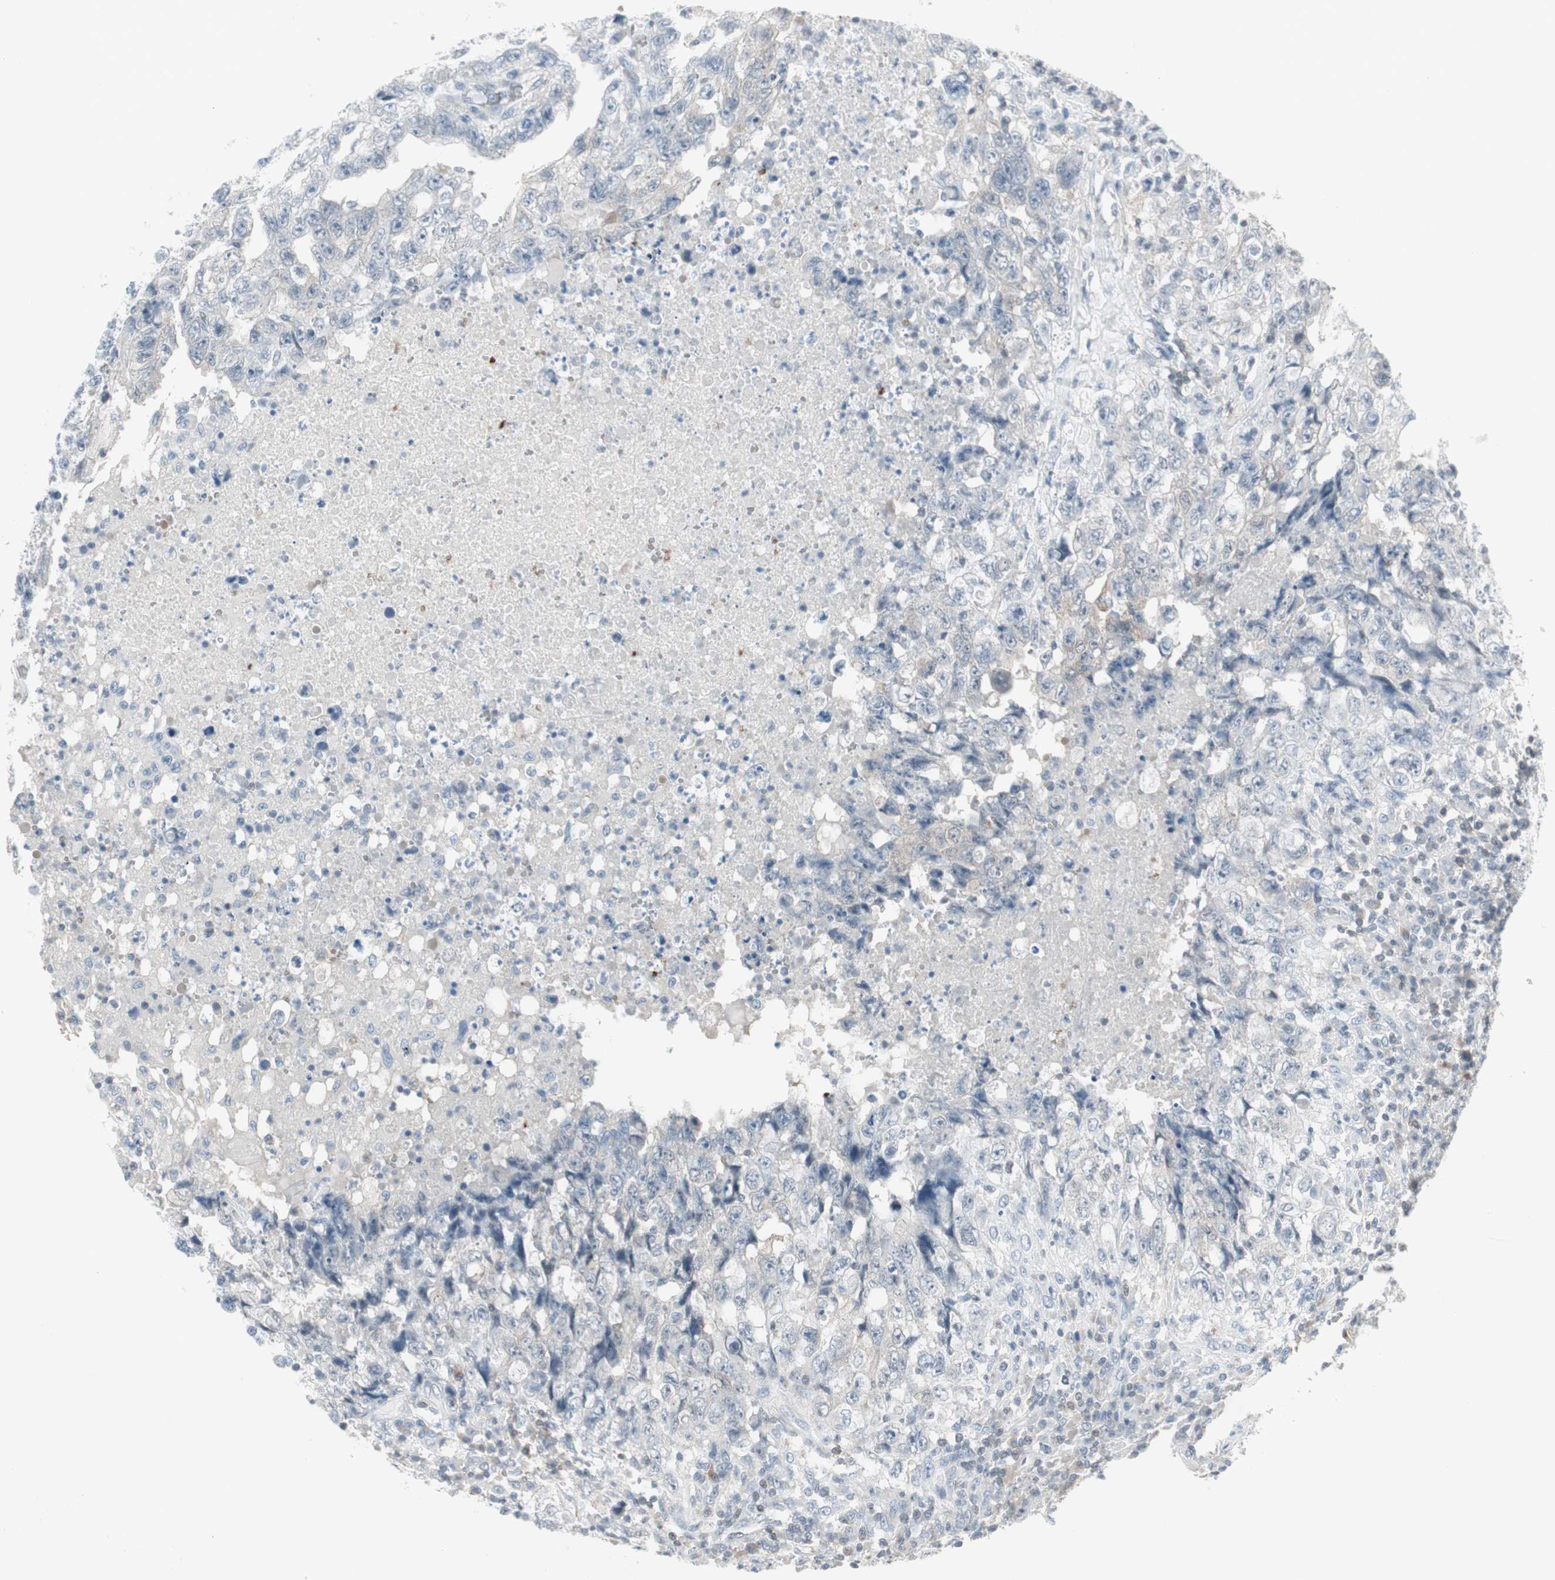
{"staining": {"intensity": "negative", "quantity": "none", "location": "none"}, "tissue": "testis cancer", "cell_type": "Tumor cells", "image_type": "cancer", "snomed": [{"axis": "morphology", "description": "Necrosis, NOS"}, {"axis": "morphology", "description": "Carcinoma, Embryonal, NOS"}, {"axis": "topography", "description": "Testis"}], "caption": "A micrograph of human testis cancer (embryonal carcinoma) is negative for staining in tumor cells.", "gene": "MAP4K1", "patient": {"sex": "male", "age": 19}}